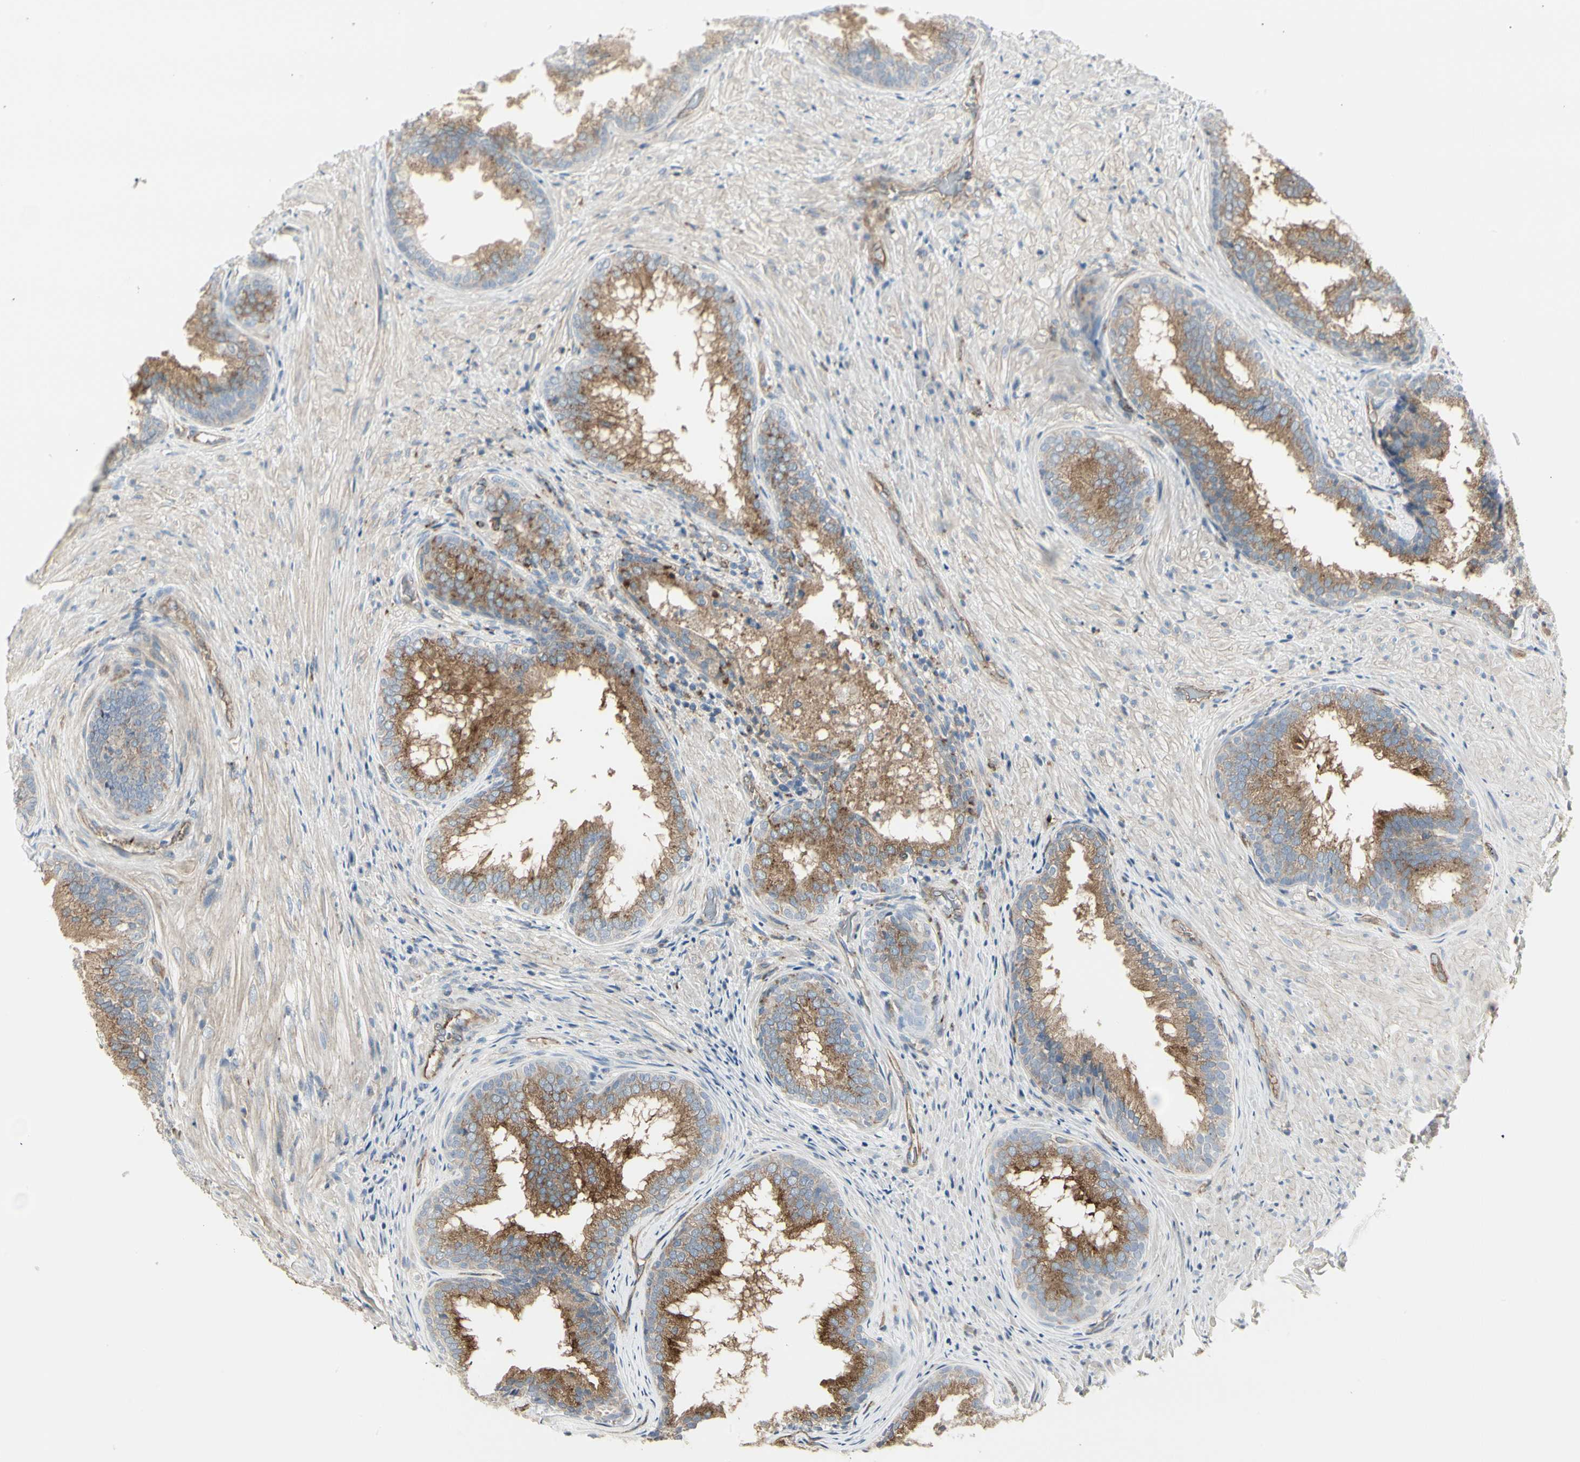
{"staining": {"intensity": "moderate", "quantity": ">75%", "location": "cytoplasmic/membranous"}, "tissue": "prostate", "cell_type": "Glandular cells", "image_type": "normal", "snomed": [{"axis": "morphology", "description": "Normal tissue, NOS"}, {"axis": "topography", "description": "Prostate"}], "caption": "The immunohistochemical stain highlights moderate cytoplasmic/membranous staining in glandular cells of benign prostate. The staining was performed using DAB to visualize the protein expression in brown, while the nuclei were stained in blue with hematoxylin (Magnification: 20x).", "gene": "ATP6V1B2", "patient": {"sex": "male", "age": 76}}